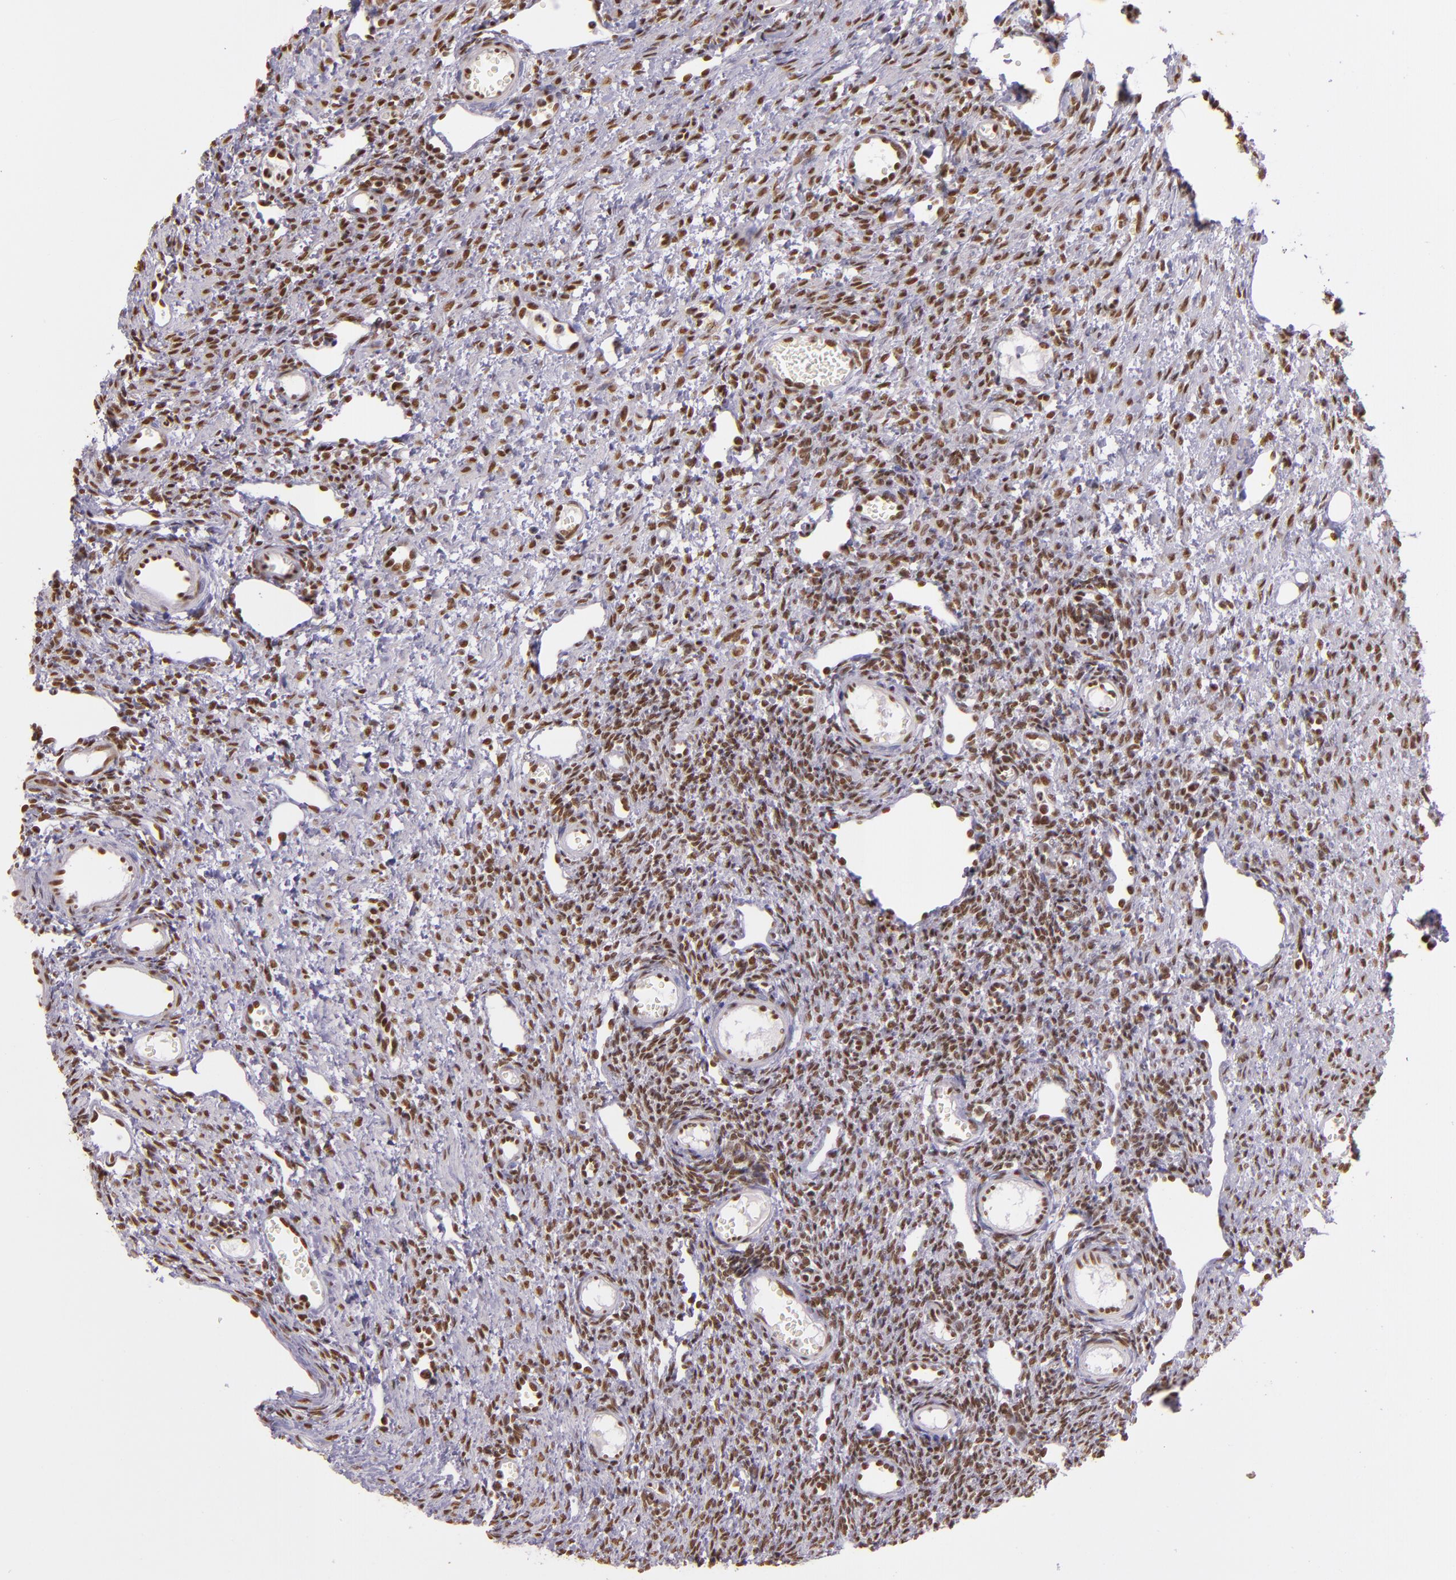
{"staining": {"intensity": "moderate", "quantity": ">75%", "location": "nuclear"}, "tissue": "ovary", "cell_type": "Follicle cells", "image_type": "normal", "snomed": [{"axis": "morphology", "description": "Normal tissue, NOS"}, {"axis": "topography", "description": "Ovary"}], "caption": "A brown stain highlights moderate nuclear expression of a protein in follicle cells of benign human ovary. (IHC, brightfield microscopy, high magnification).", "gene": "USF1", "patient": {"sex": "female", "age": 33}}